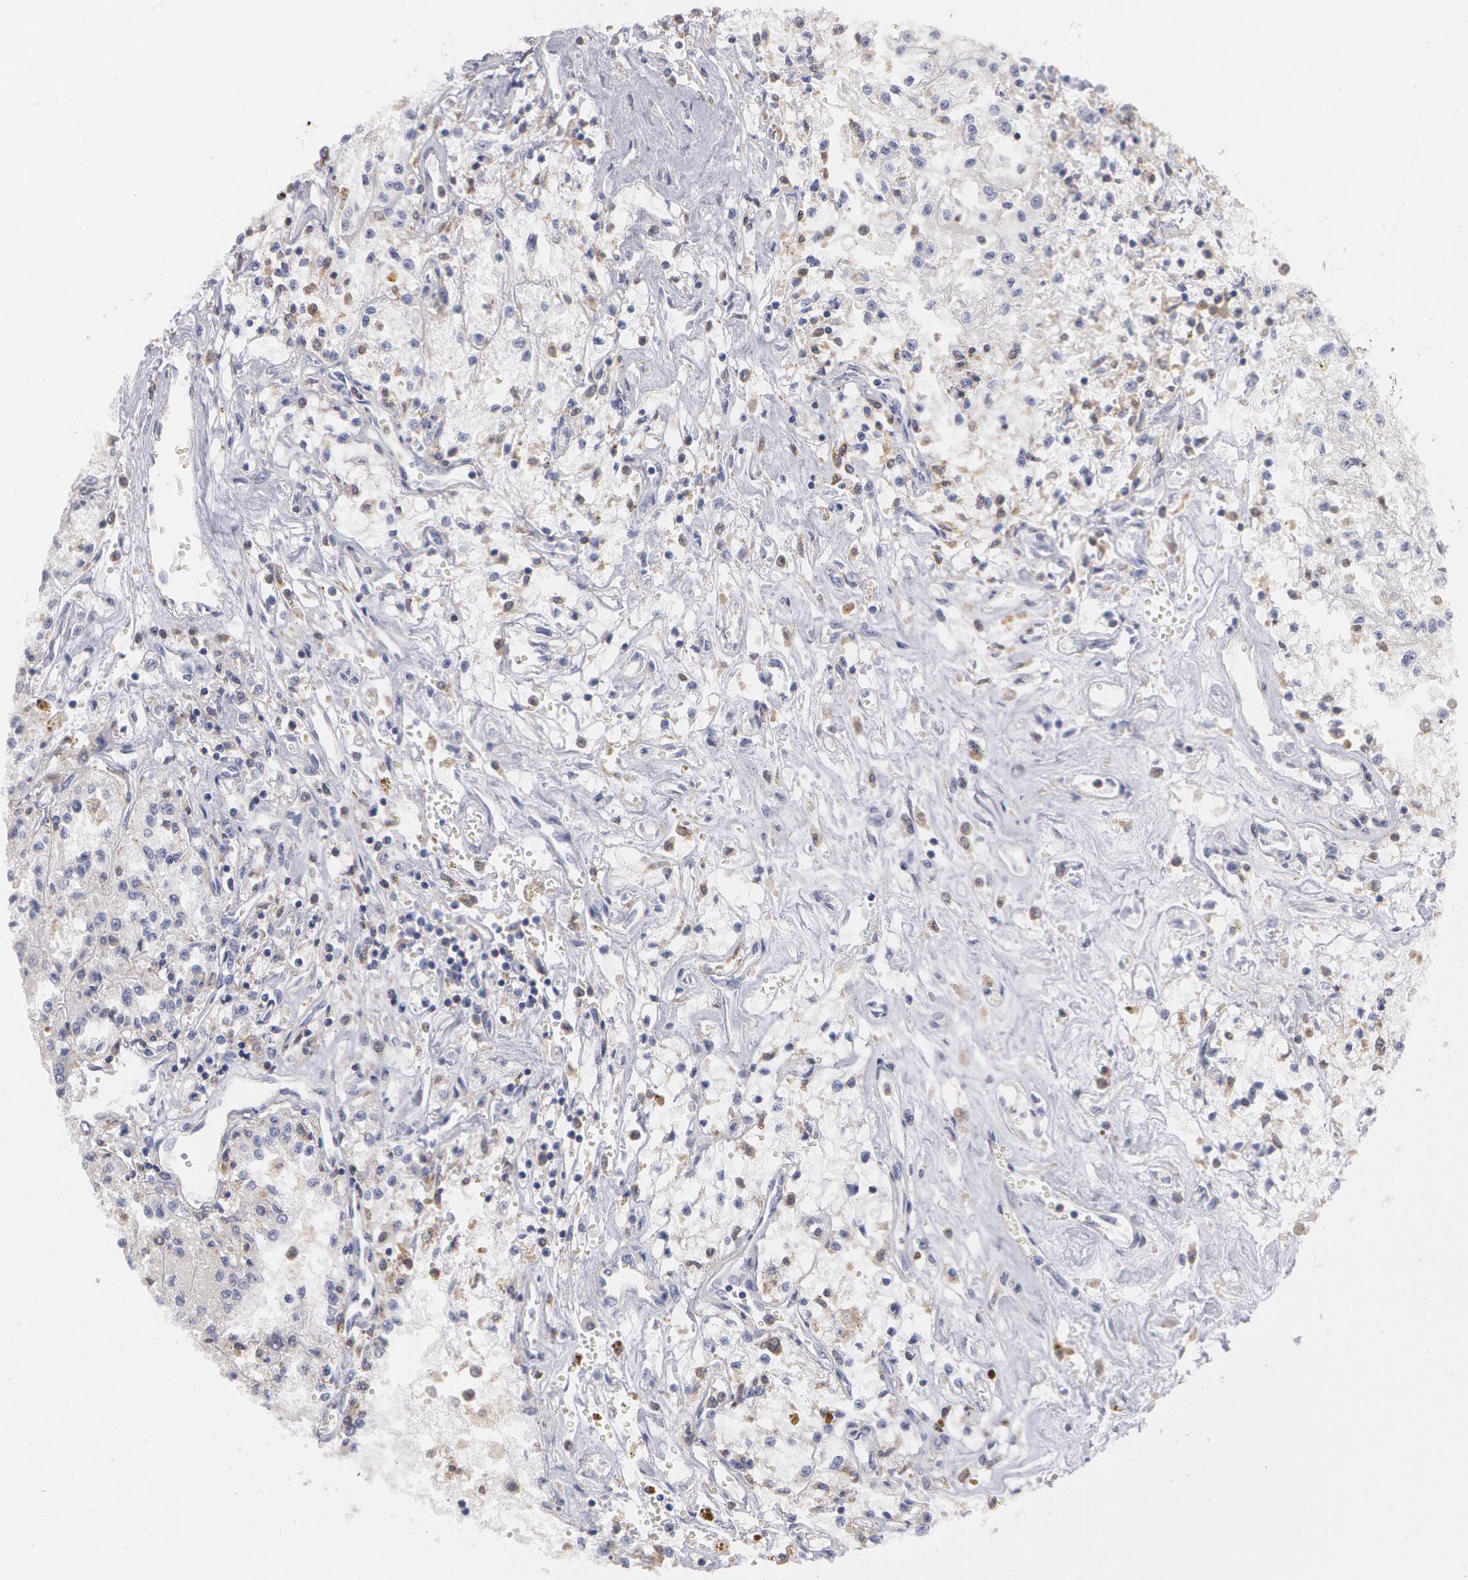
{"staining": {"intensity": "negative", "quantity": "none", "location": "none"}, "tissue": "renal cancer", "cell_type": "Tumor cells", "image_type": "cancer", "snomed": [{"axis": "morphology", "description": "Adenocarcinoma, NOS"}, {"axis": "topography", "description": "Kidney"}], "caption": "High magnification brightfield microscopy of renal cancer (adenocarcinoma) stained with DAB (brown) and counterstained with hematoxylin (blue): tumor cells show no significant expression.", "gene": "SYK", "patient": {"sex": "male", "age": 78}}